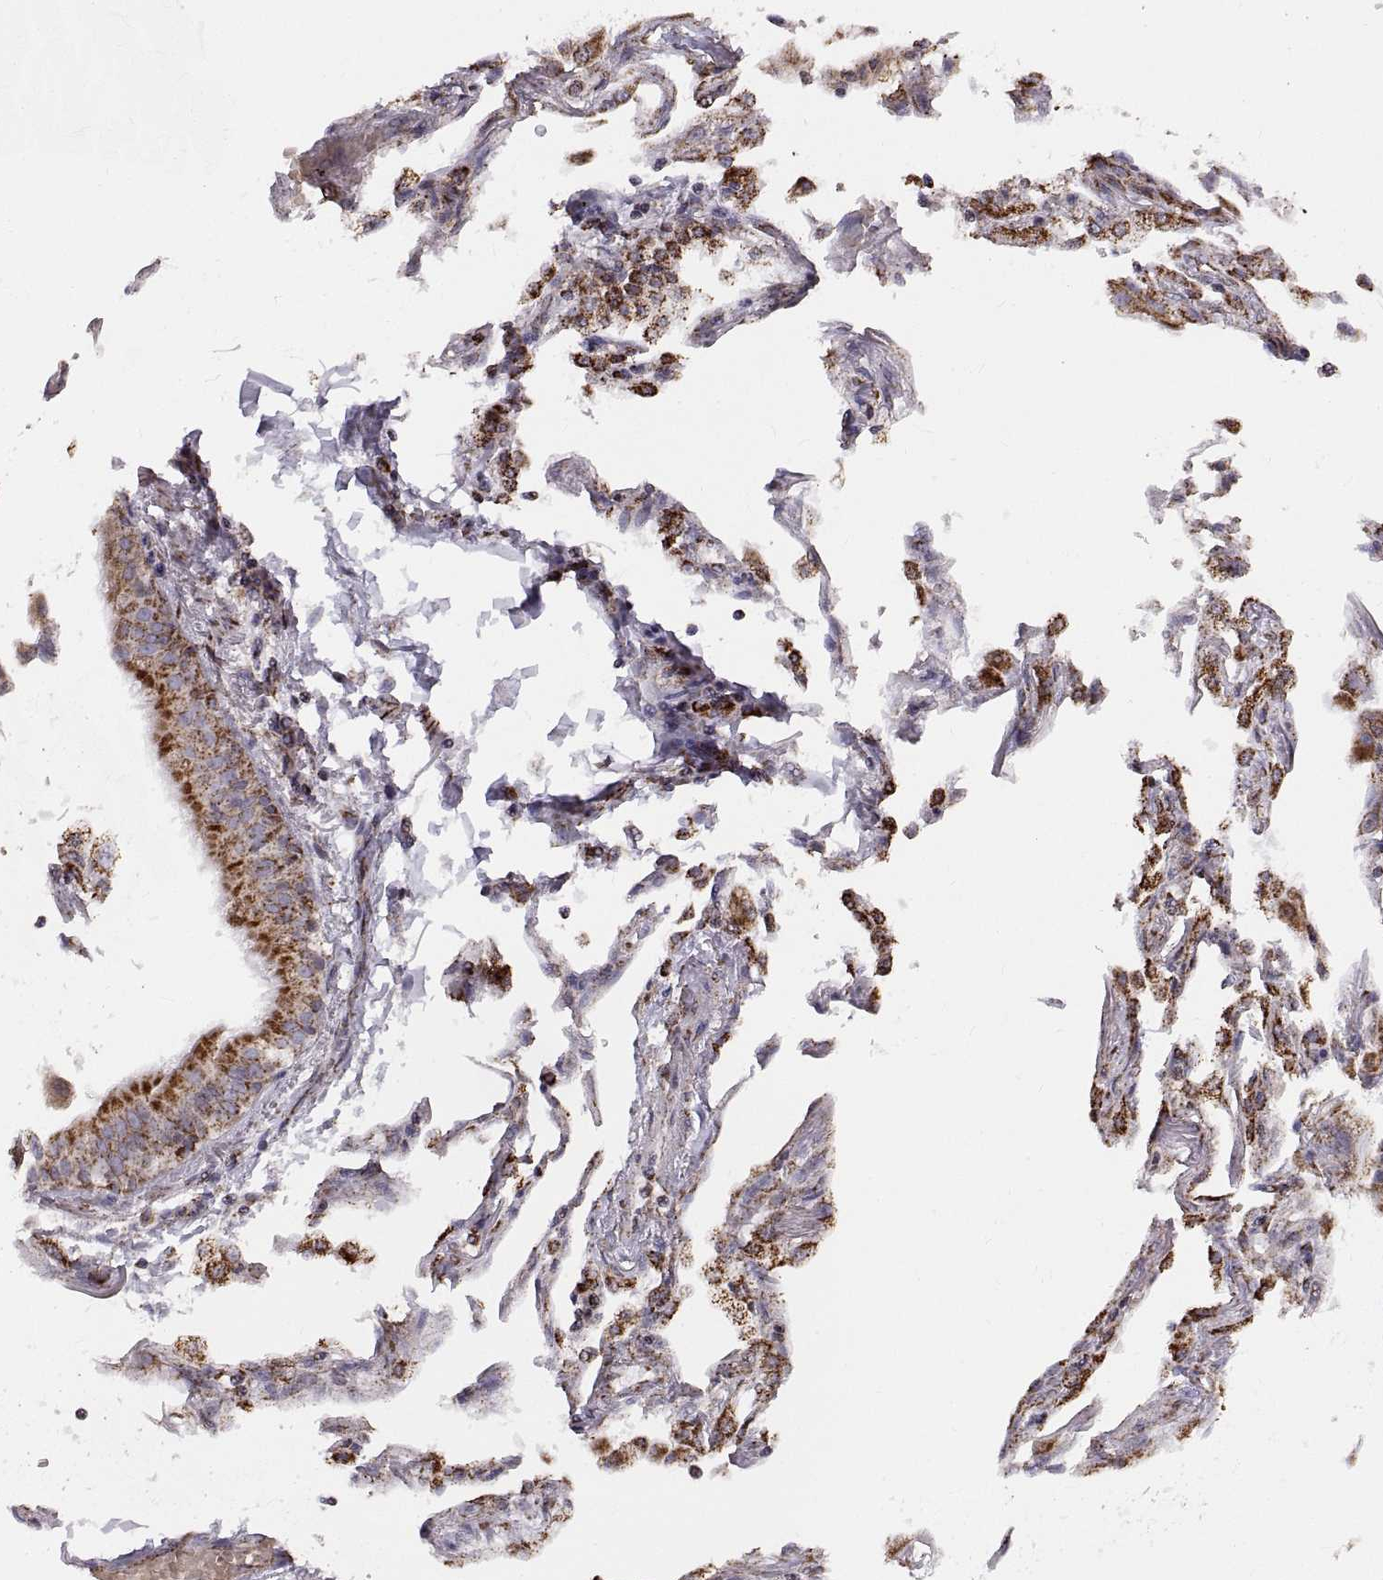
{"staining": {"intensity": "strong", "quantity": ">75%", "location": "cytoplasmic/membranous"}, "tissue": "lung cancer", "cell_type": "Tumor cells", "image_type": "cancer", "snomed": [{"axis": "morphology", "description": "Squamous cell carcinoma, NOS"}, {"axis": "topography", "description": "Lung"}], "caption": "Lung squamous cell carcinoma stained for a protein (brown) shows strong cytoplasmic/membranous positive positivity in about >75% of tumor cells.", "gene": "ARSD", "patient": {"sex": "male", "age": 73}}